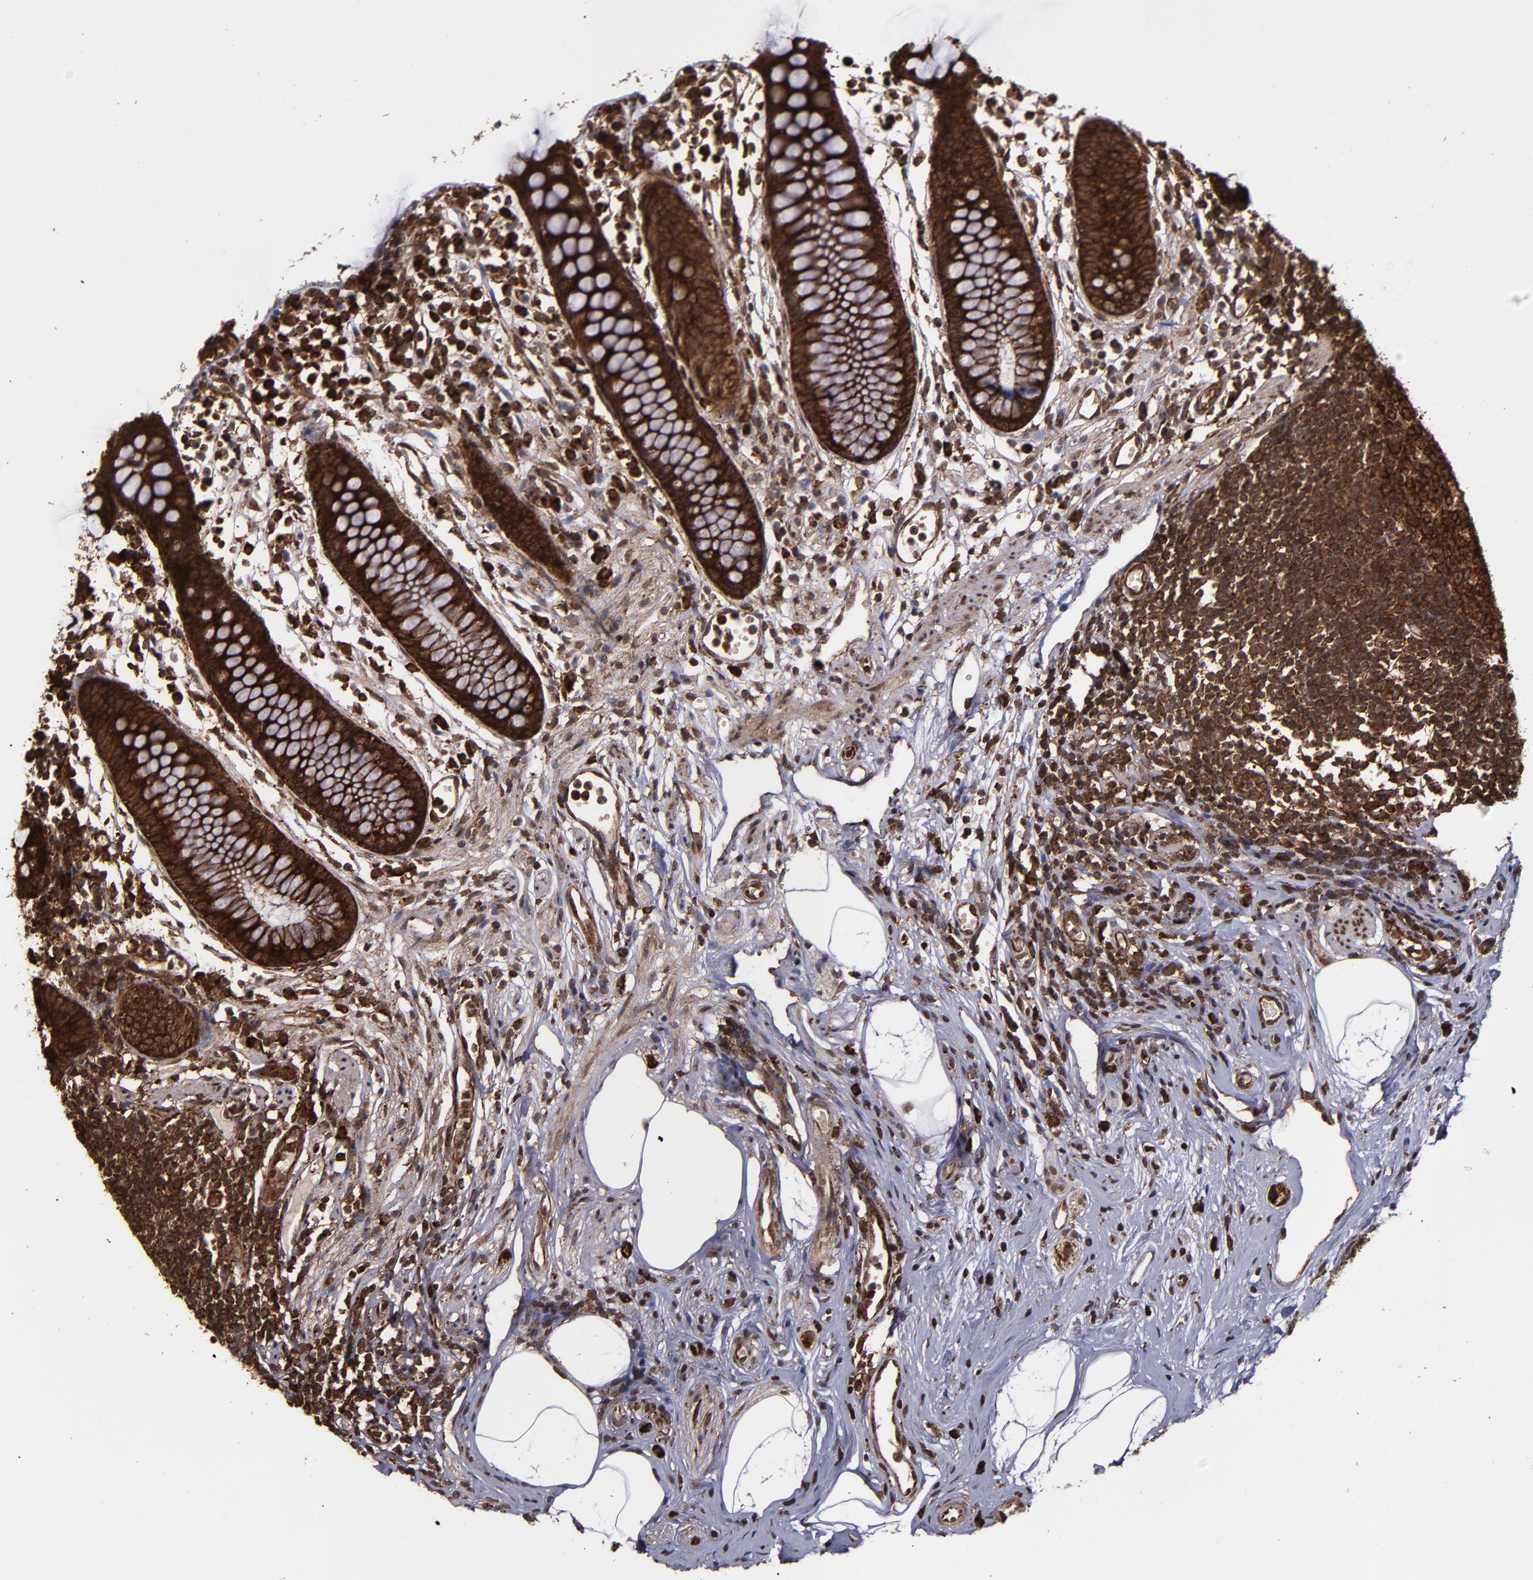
{"staining": {"intensity": "strong", "quantity": ">75%", "location": "cytoplasmic/membranous,nuclear"}, "tissue": "appendix", "cell_type": "Glandular cells", "image_type": "normal", "snomed": [{"axis": "morphology", "description": "Normal tissue, NOS"}, {"axis": "topography", "description": "Appendix"}], "caption": "Glandular cells demonstrate high levels of strong cytoplasmic/membranous,nuclear staining in about >75% of cells in benign human appendix.", "gene": "EIF4ENIF1", "patient": {"sex": "male", "age": 38}}